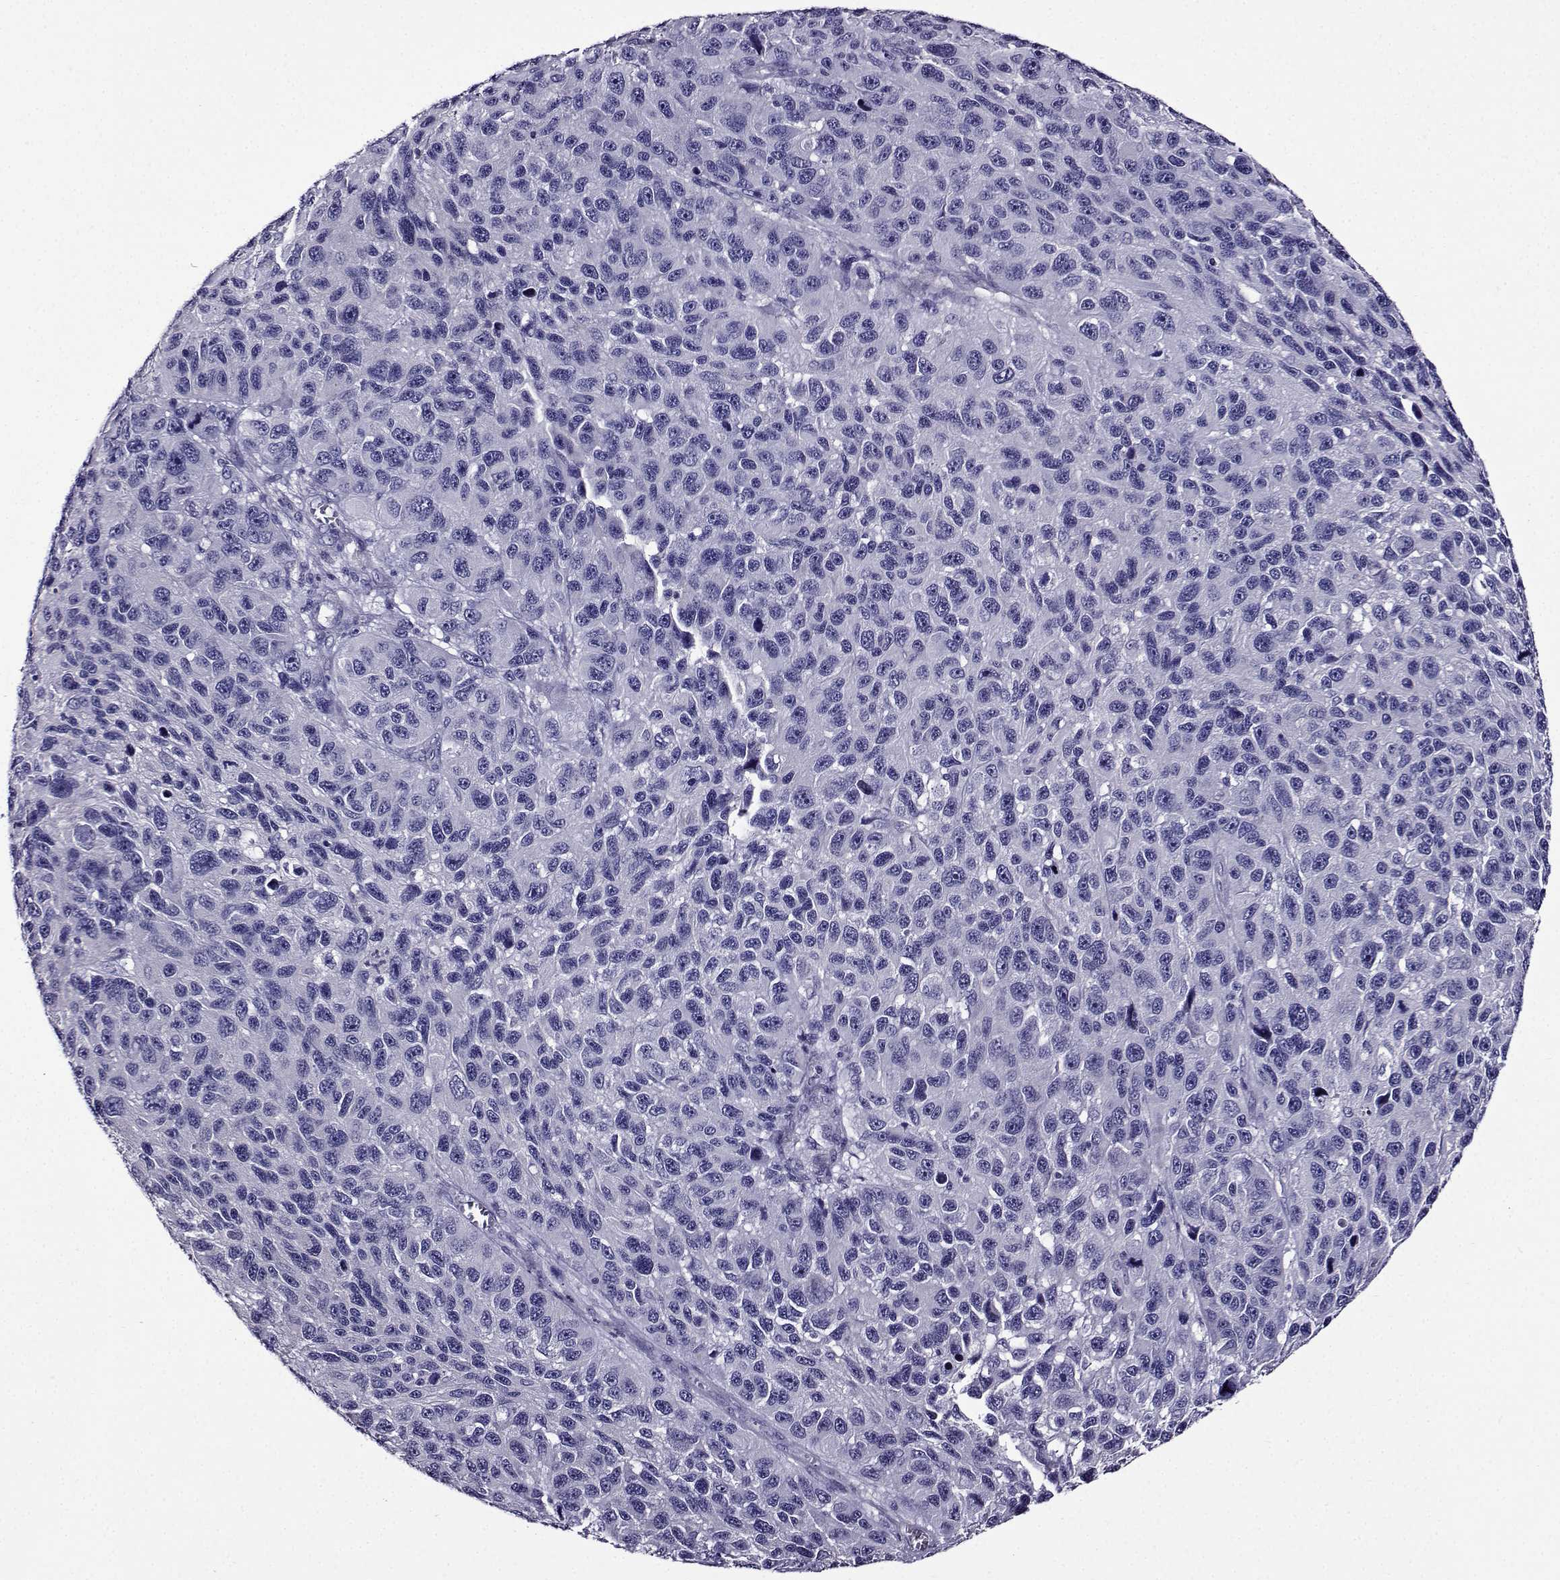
{"staining": {"intensity": "negative", "quantity": "none", "location": "none"}, "tissue": "melanoma", "cell_type": "Tumor cells", "image_type": "cancer", "snomed": [{"axis": "morphology", "description": "Malignant melanoma, NOS"}, {"axis": "topography", "description": "Skin"}], "caption": "Photomicrograph shows no protein staining in tumor cells of malignant melanoma tissue. (IHC, brightfield microscopy, high magnification).", "gene": "TMEM266", "patient": {"sex": "male", "age": 53}}